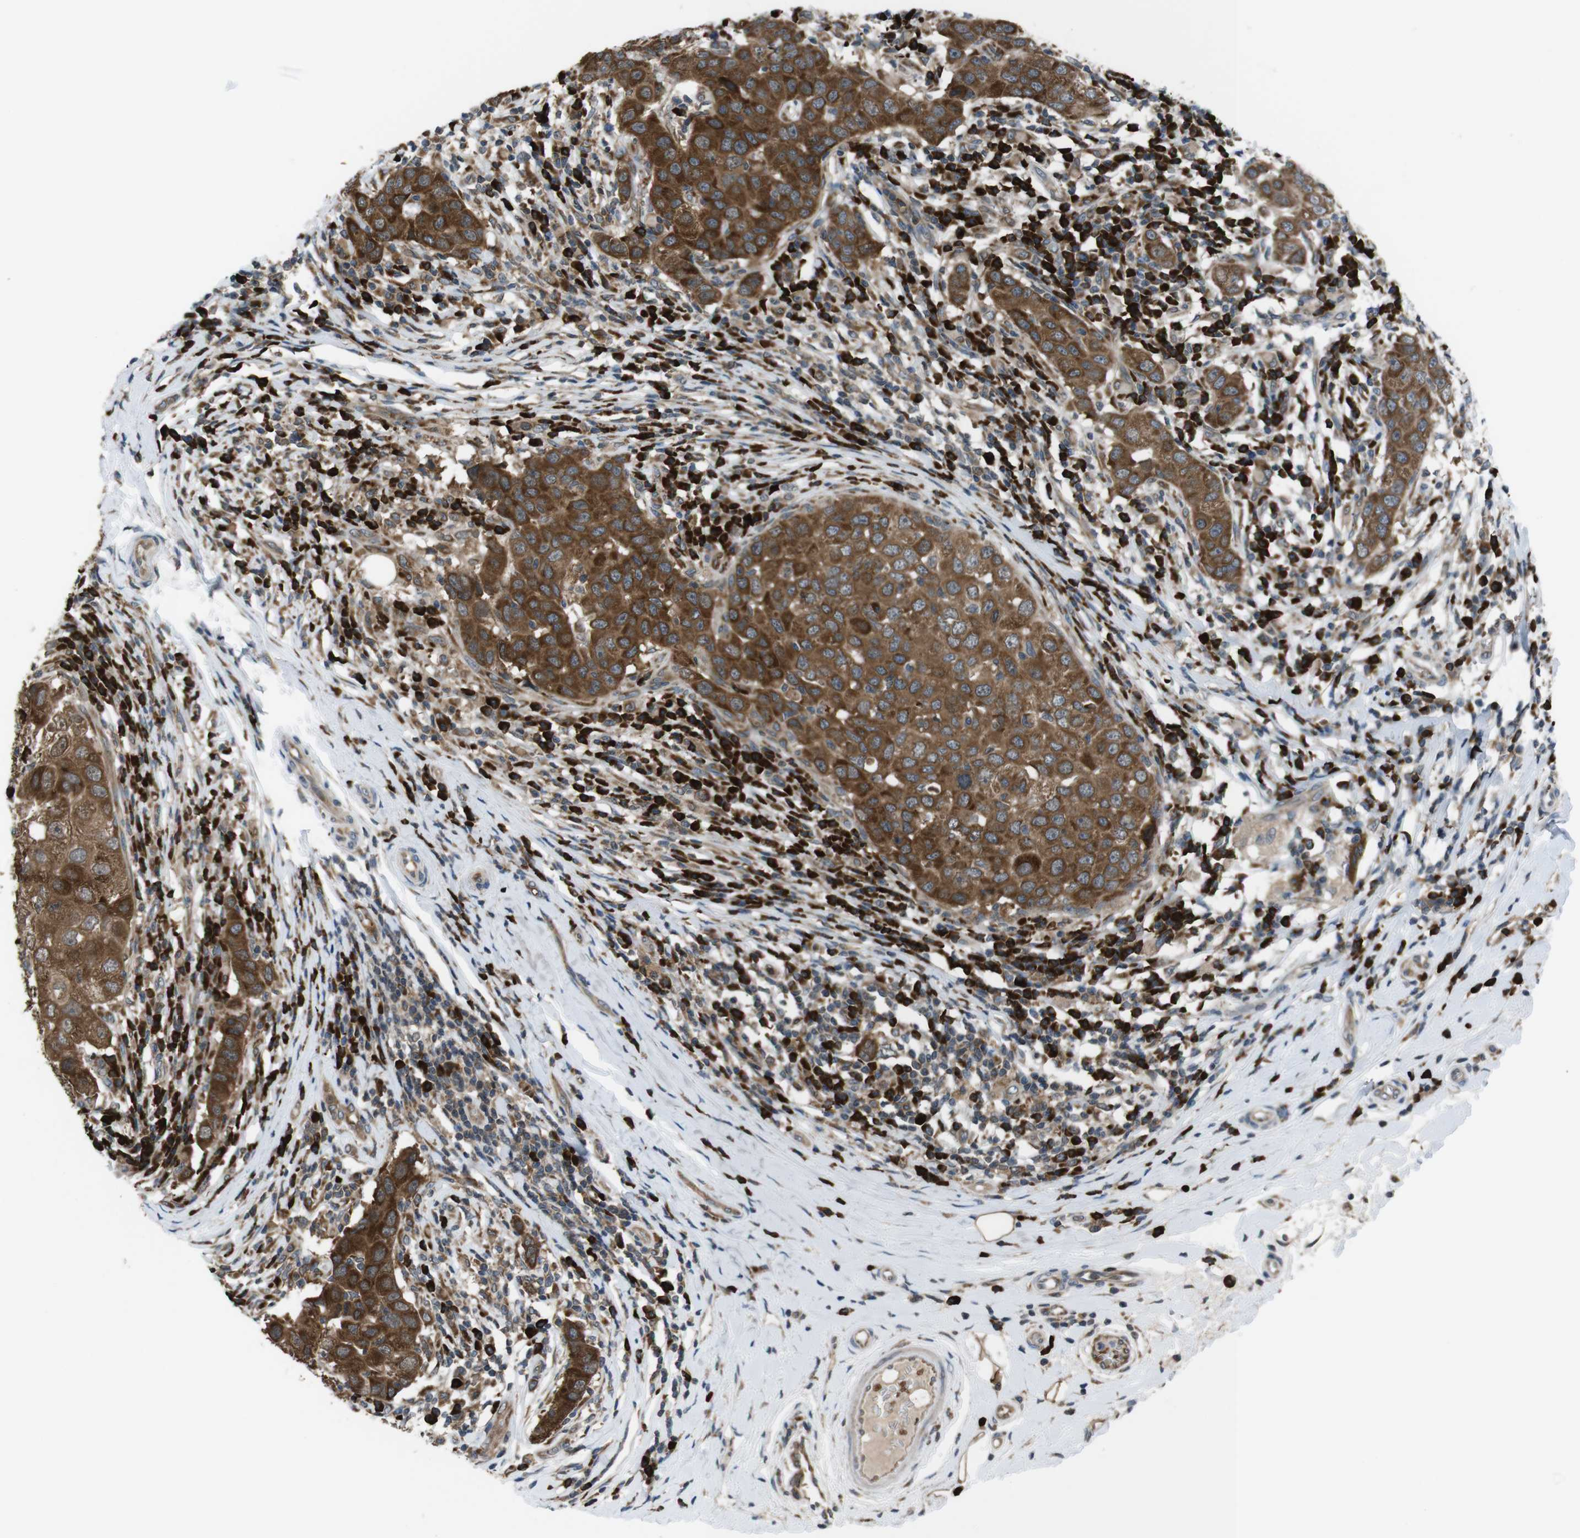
{"staining": {"intensity": "moderate", "quantity": ">75%", "location": "cytoplasmic/membranous"}, "tissue": "breast cancer", "cell_type": "Tumor cells", "image_type": "cancer", "snomed": [{"axis": "morphology", "description": "Duct carcinoma"}, {"axis": "topography", "description": "Breast"}], "caption": "Breast cancer was stained to show a protein in brown. There is medium levels of moderate cytoplasmic/membranous expression in approximately >75% of tumor cells.", "gene": "SSR3", "patient": {"sex": "female", "age": 27}}